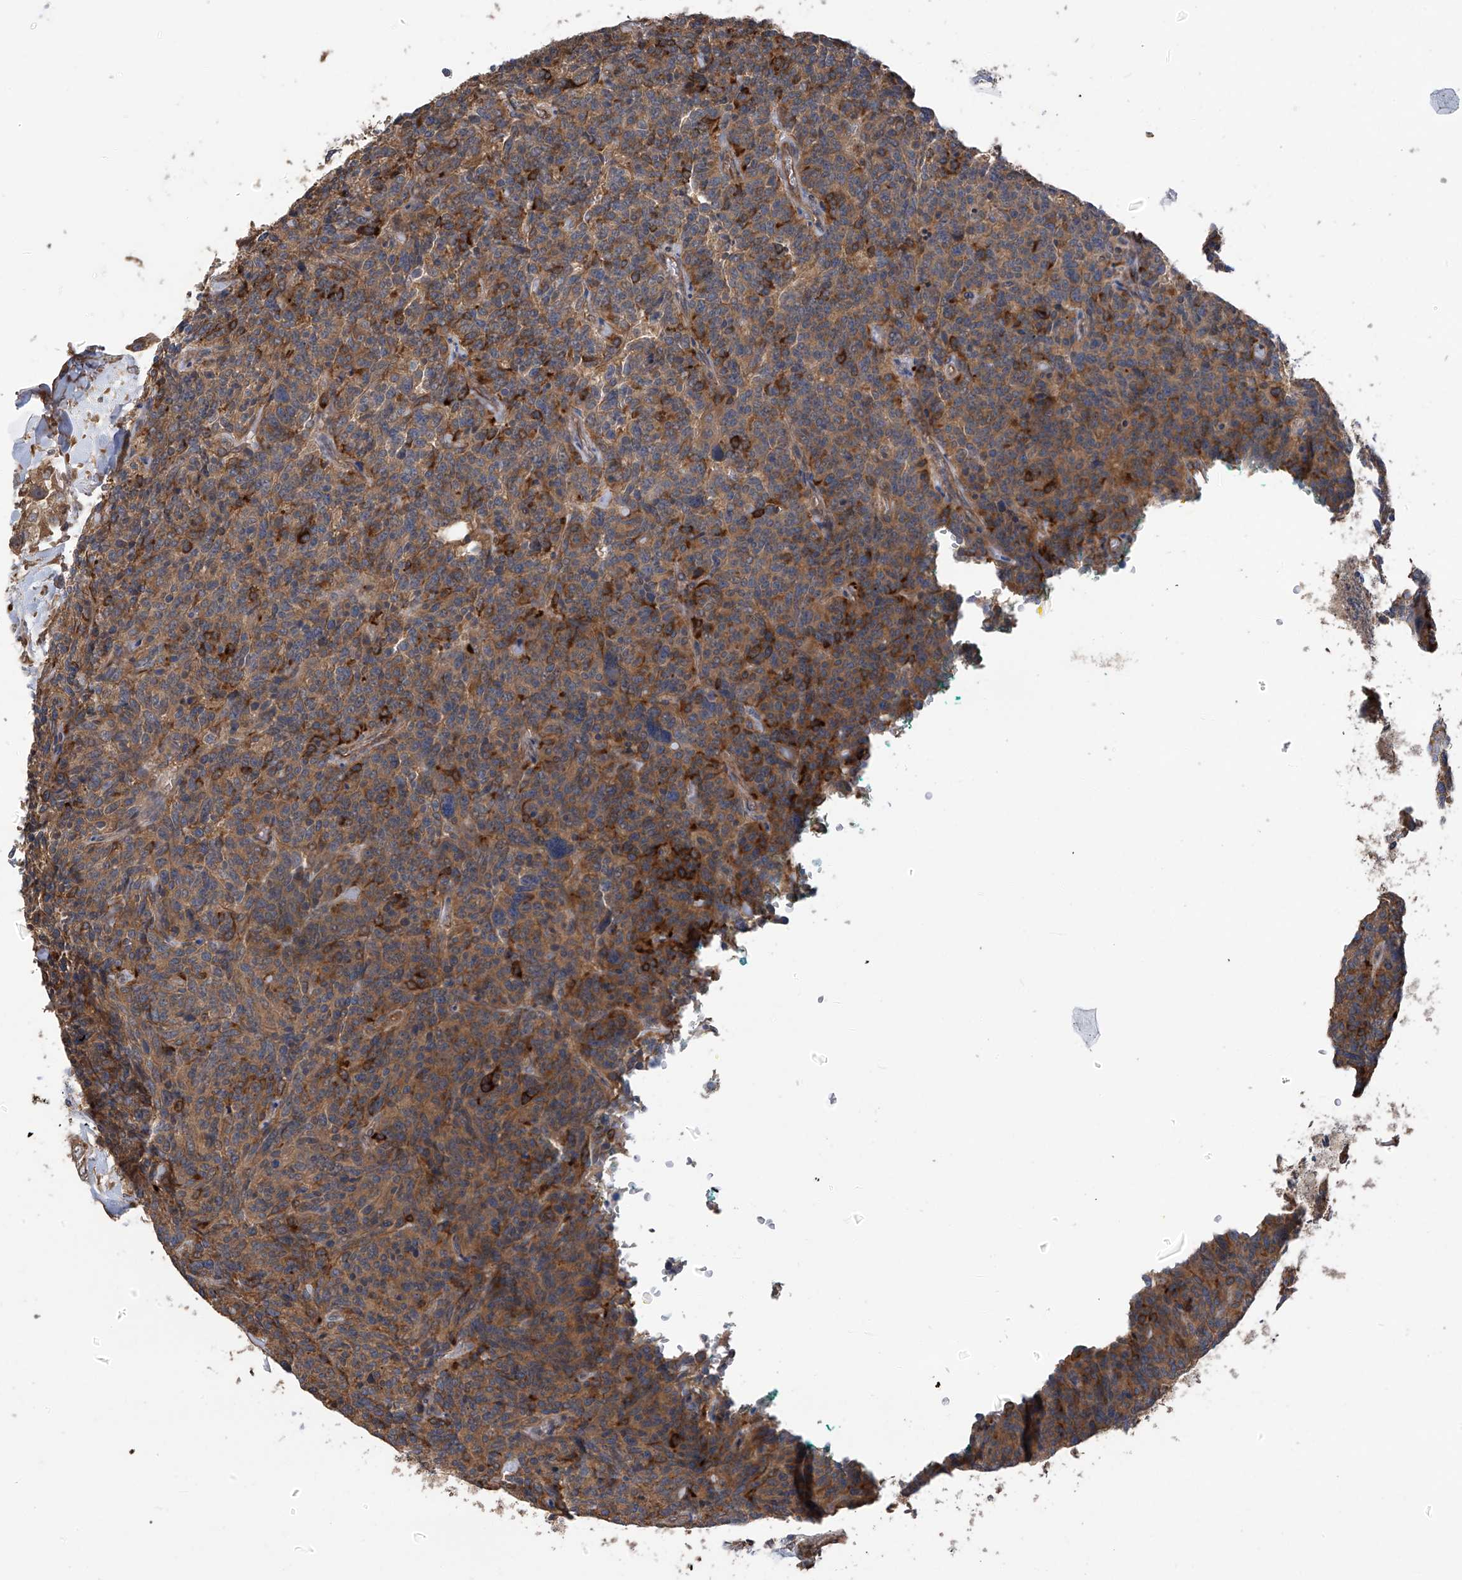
{"staining": {"intensity": "moderate", "quantity": ">75%", "location": "cytoplasmic/membranous"}, "tissue": "carcinoid", "cell_type": "Tumor cells", "image_type": "cancer", "snomed": [{"axis": "morphology", "description": "Carcinoid, malignant, NOS"}, {"axis": "topography", "description": "Lung"}], "caption": "Protein staining of carcinoid (malignant) tissue shows moderate cytoplasmic/membranous positivity in approximately >75% of tumor cells.", "gene": "PHACTR4", "patient": {"sex": "female", "age": 46}}